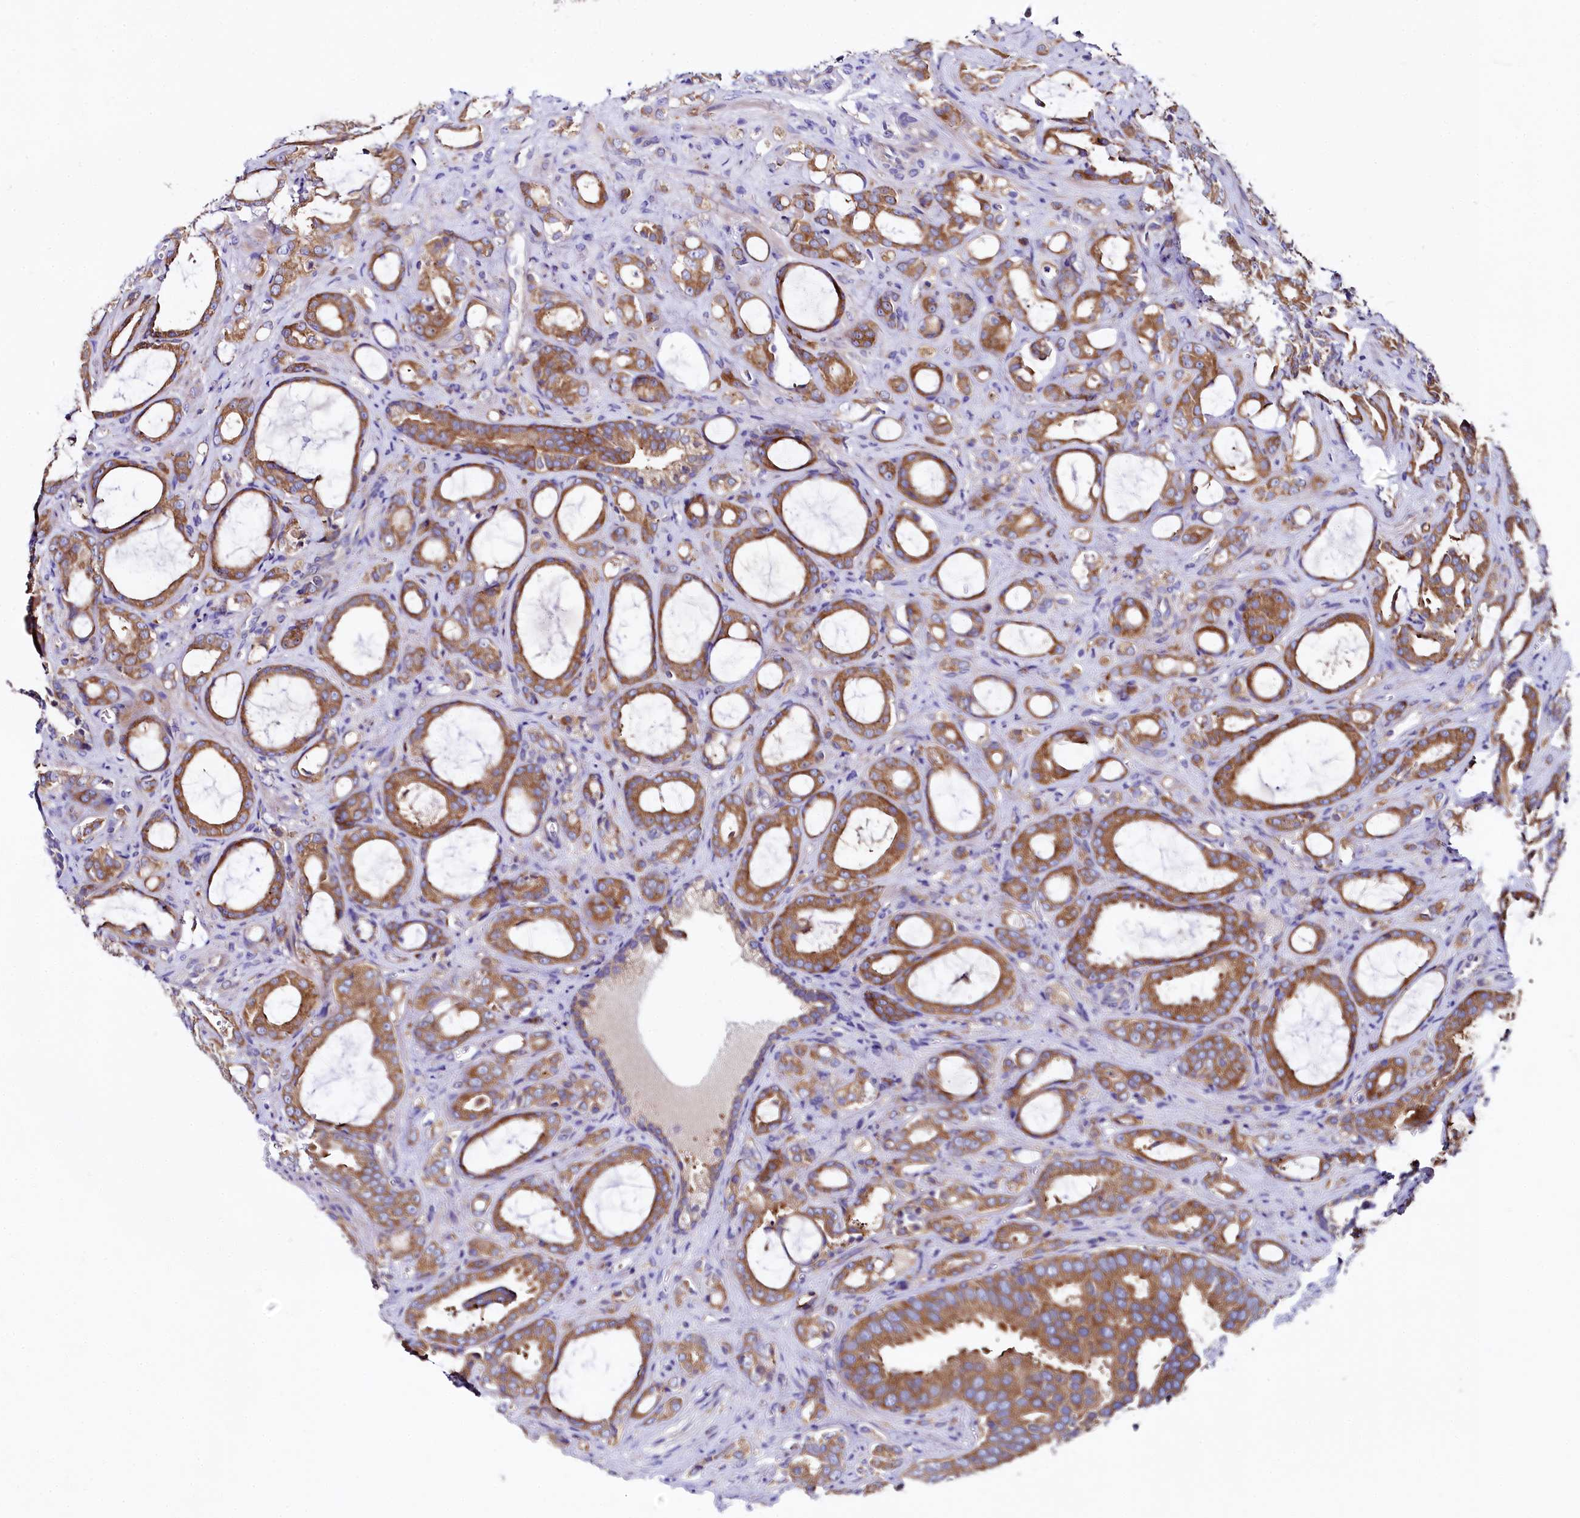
{"staining": {"intensity": "moderate", "quantity": ">75%", "location": "cytoplasmic/membranous"}, "tissue": "prostate cancer", "cell_type": "Tumor cells", "image_type": "cancer", "snomed": [{"axis": "morphology", "description": "Adenocarcinoma, High grade"}, {"axis": "topography", "description": "Prostate"}], "caption": "Moderate cytoplasmic/membranous staining is appreciated in approximately >75% of tumor cells in prostate cancer (high-grade adenocarcinoma).", "gene": "QARS1", "patient": {"sex": "male", "age": 72}}